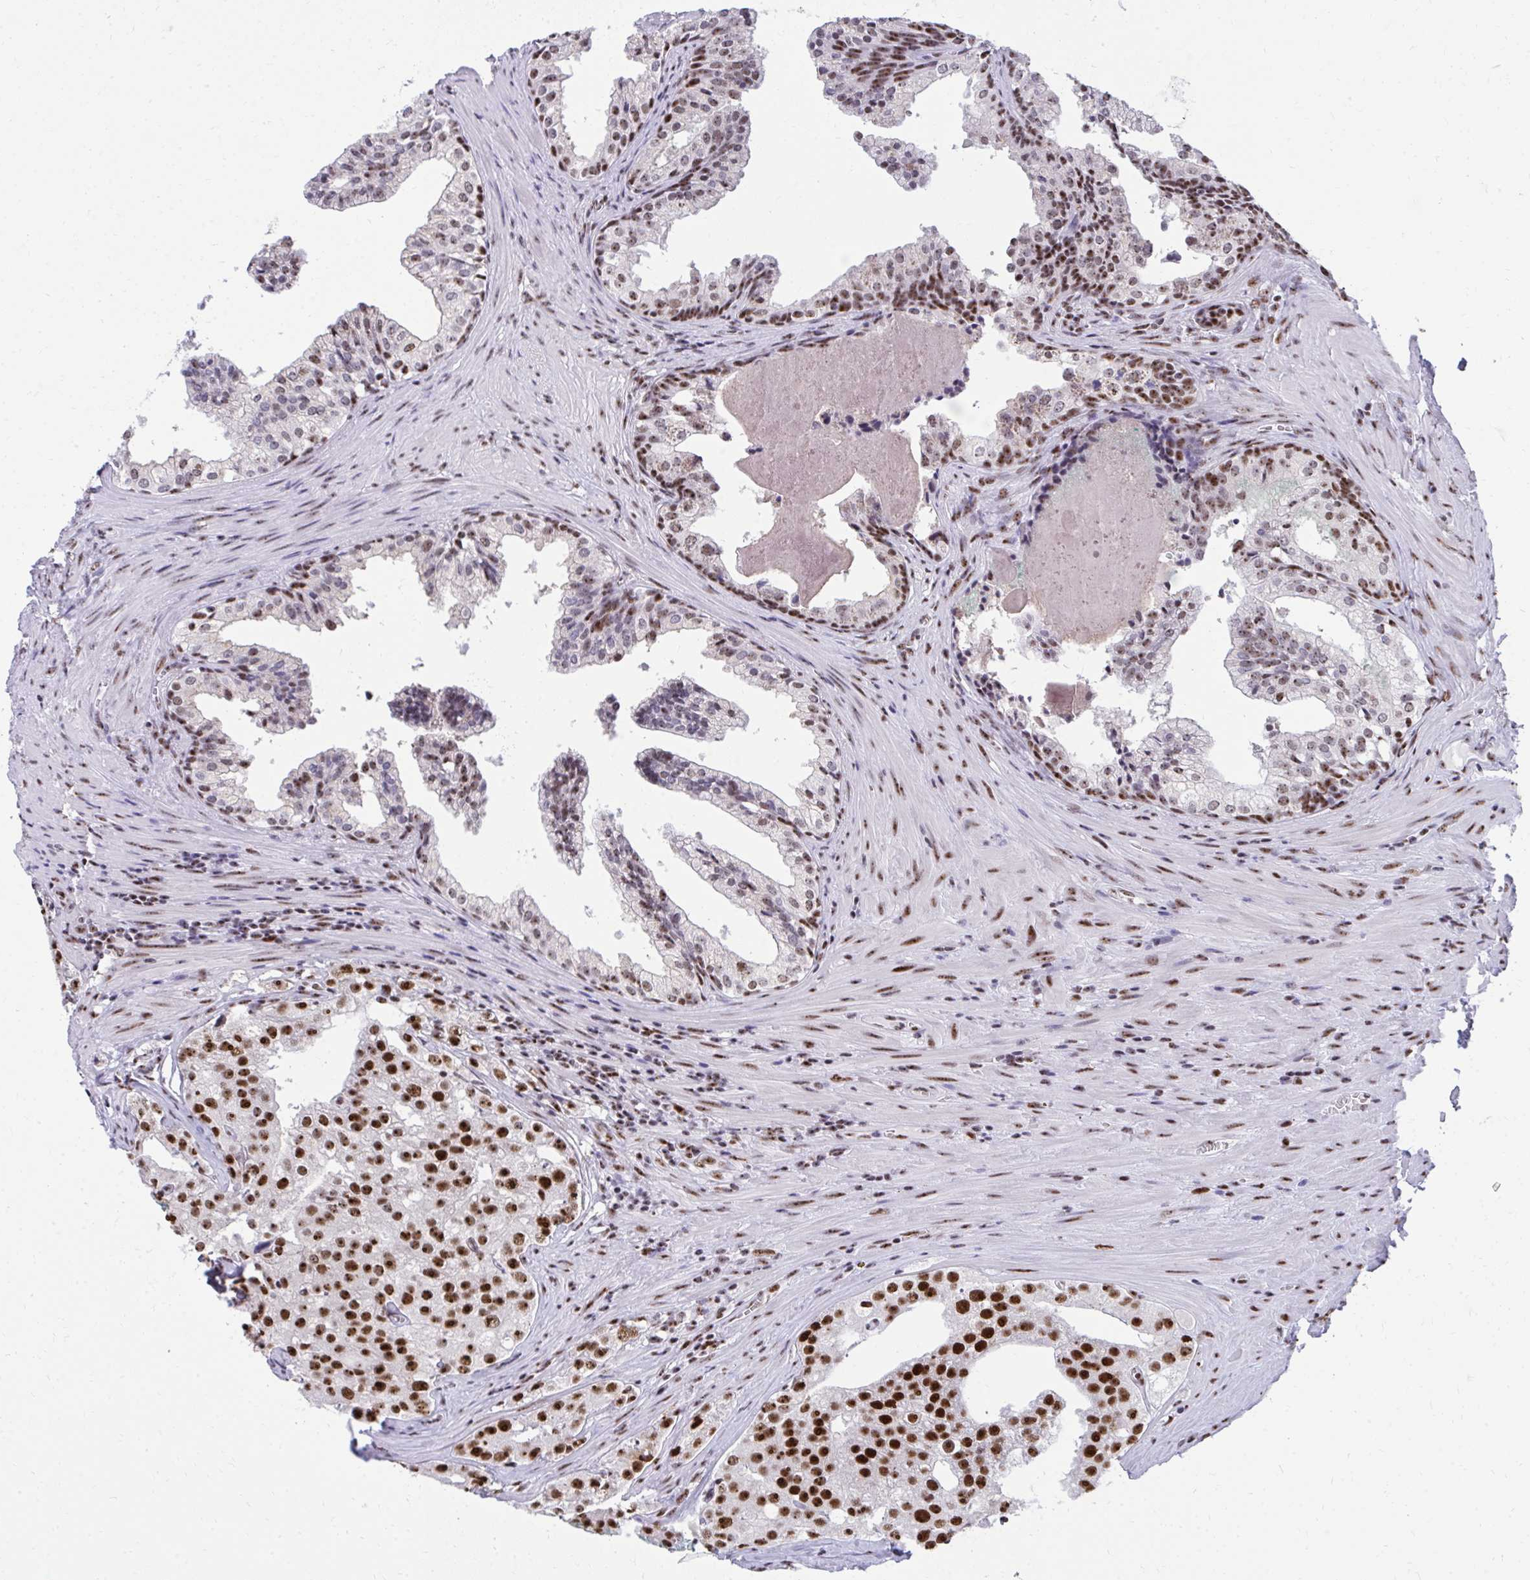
{"staining": {"intensity": "strong", "quantity": ">75%", "location": "nuclear"}, "tissue": "prostate cancer", "cell_type": "Tumor cells", "image_type": "cancer", "snomed": [{"axis": "morphology", "description": "Adenocarcinoma, High grade"}, {"axis": "topography", "description": "Prostate"}], "caption": "Adenocarcinoma (high-grade) (prostate) stained for a protein (brown) shows strong nuclear positive positivity in about >75% of tumor cells.", "gene": "PELP1", "patient": {"sex": "male", "age": 68}}